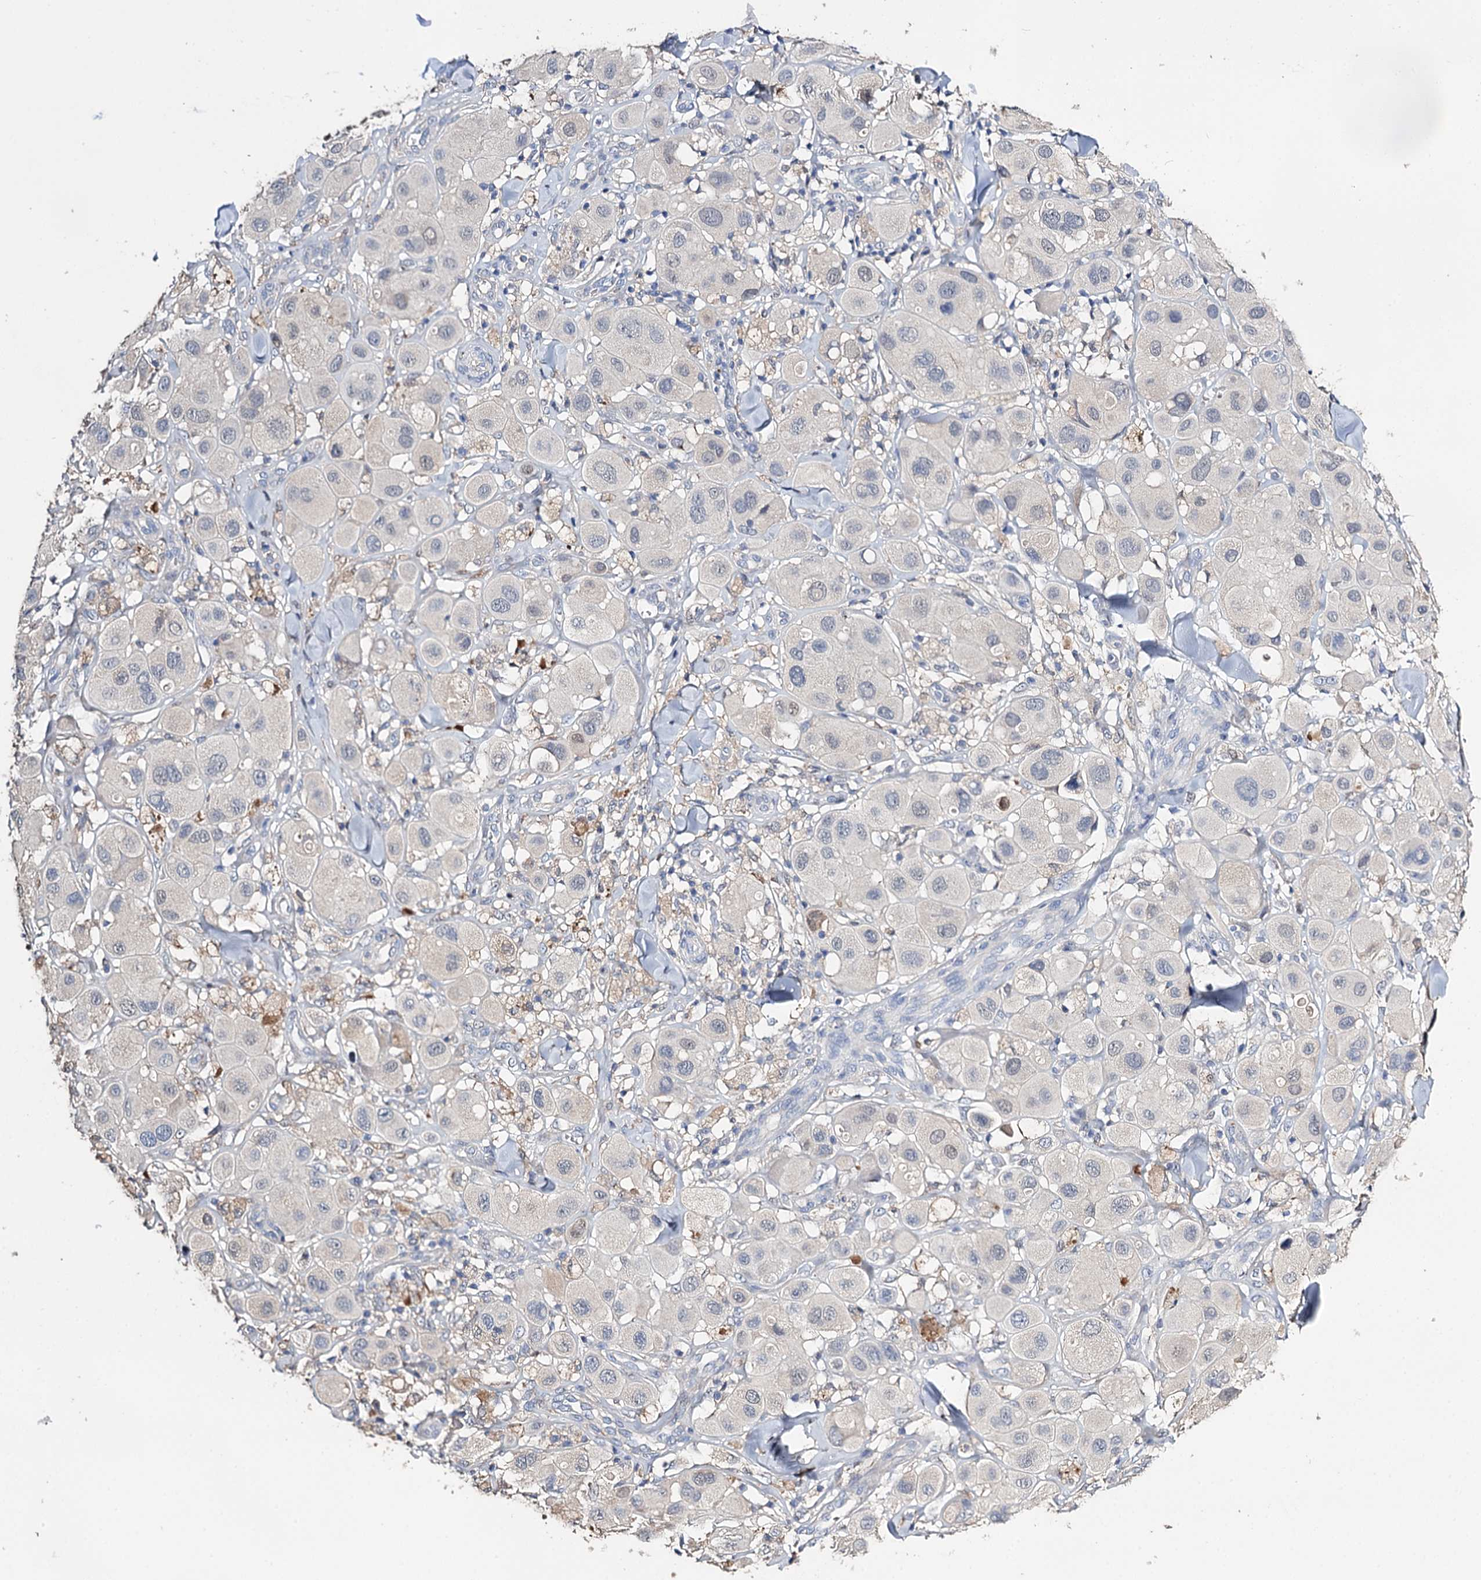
{"staining": {"intensity": "negative", "quantity": "none", "location": "none"}, "tissue": "melanoma", "cell_type": "Tumor cells", "image_type": "cancer", "snomed": [{"axis": "morphology", "description": "Malignant melanoma, Metastatic site"}, {"axis": "topography", "description": "Skin"}], "caption": "Malignant melanoma (metastatic site) was stained to show a protein in brown. There is no significant positivity in tumor cells. Nuclei are stained in blue.", "gene": "DNAH6", "patient": {"sex": "male", "age": 41}}